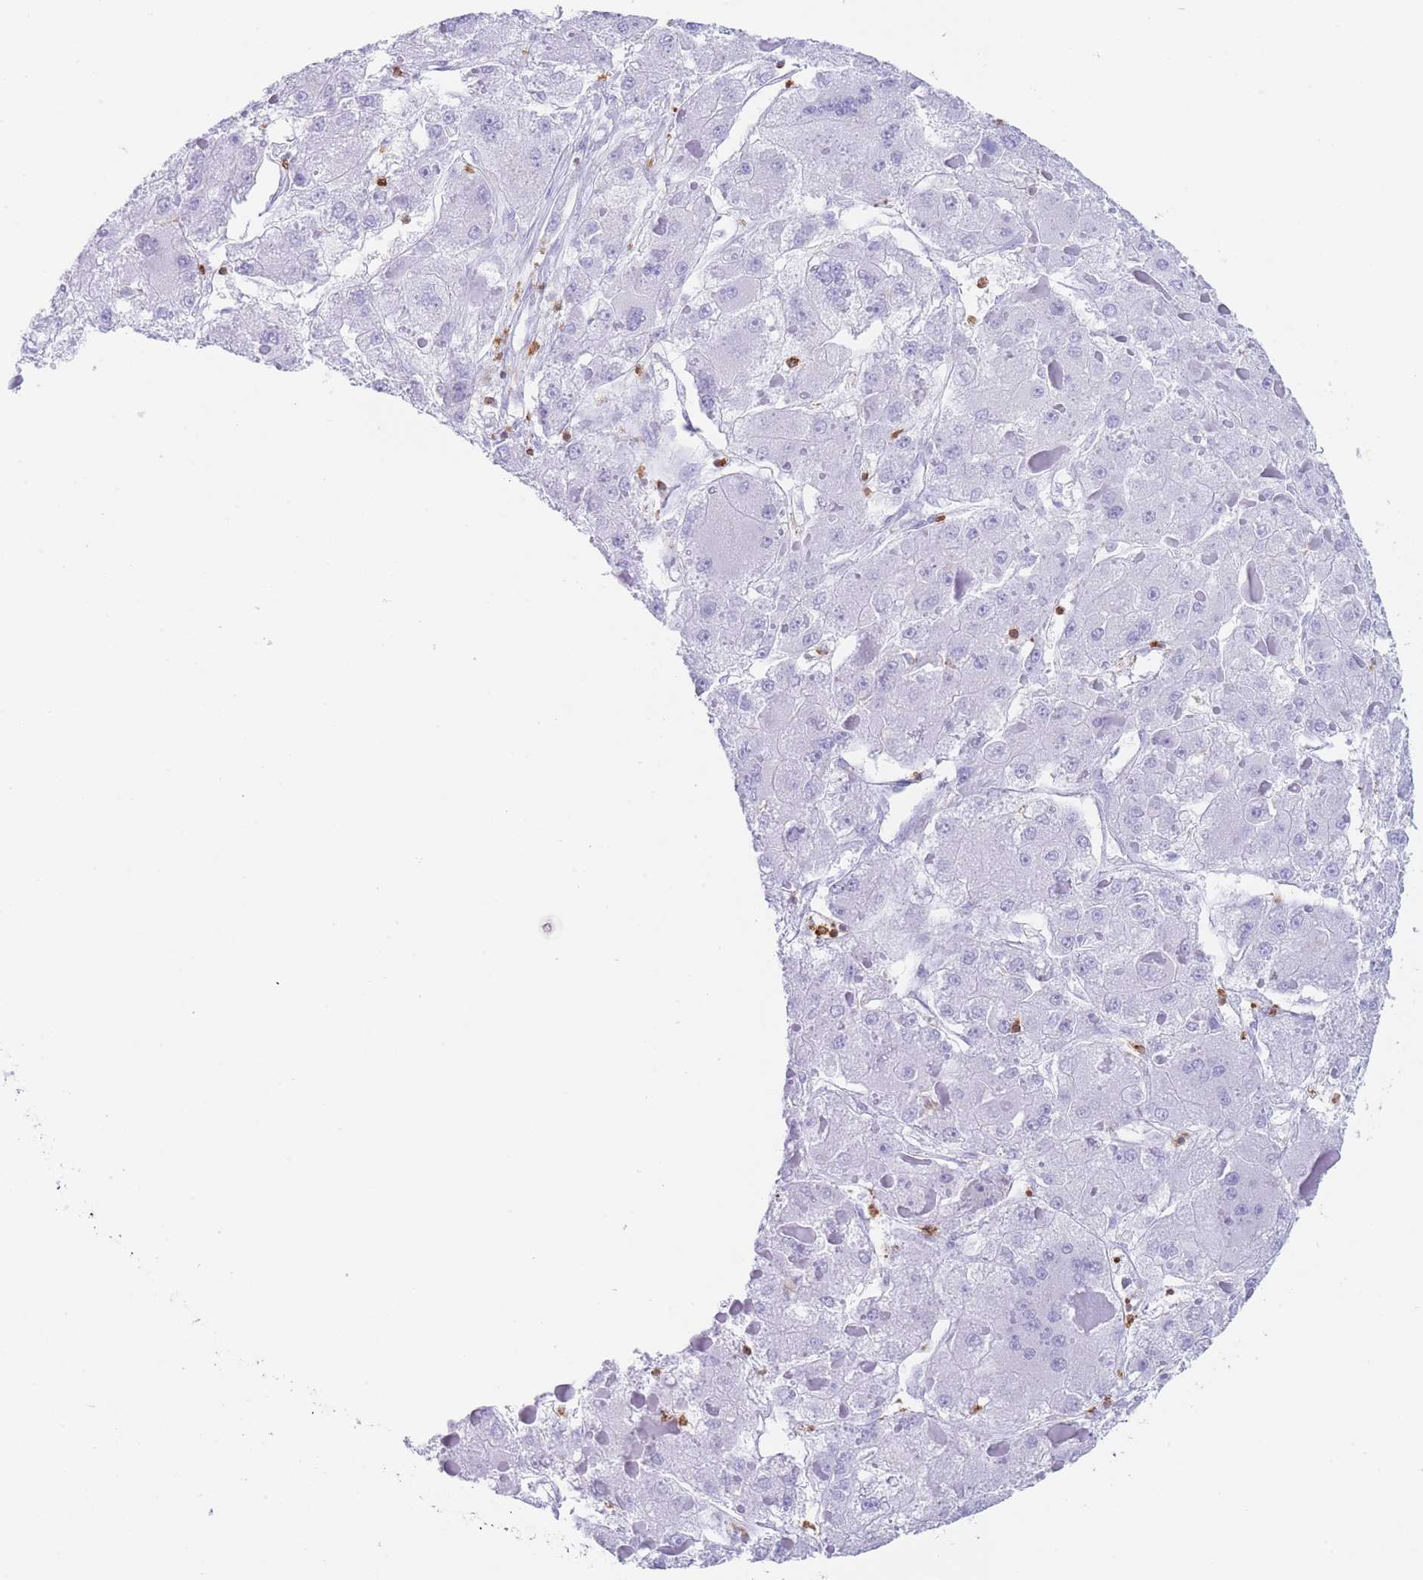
{"staining": {"intensity": "negative", "quantity": "none", "location": "none"}, "tissue": "liver cancer", "cell_type": "Tumor cells", "image_type": "cancer", "snomed": [{"axis": "morphology", "description": "Carcinoma, Hepatocellular, NOS"}, {"axis": "topography", "description": "Liver"}], "caption": "A histopathology image of liver cancer stained for a protein demonstrates no brown staining in tumor cells. (Stains: DAB immunohistochemistry with hematoxylin counter stain, Microscopy: brightfield microscopy at high magnification).", "gene": "CORO1A", "patient": {"sex": "female", "age": 73}}